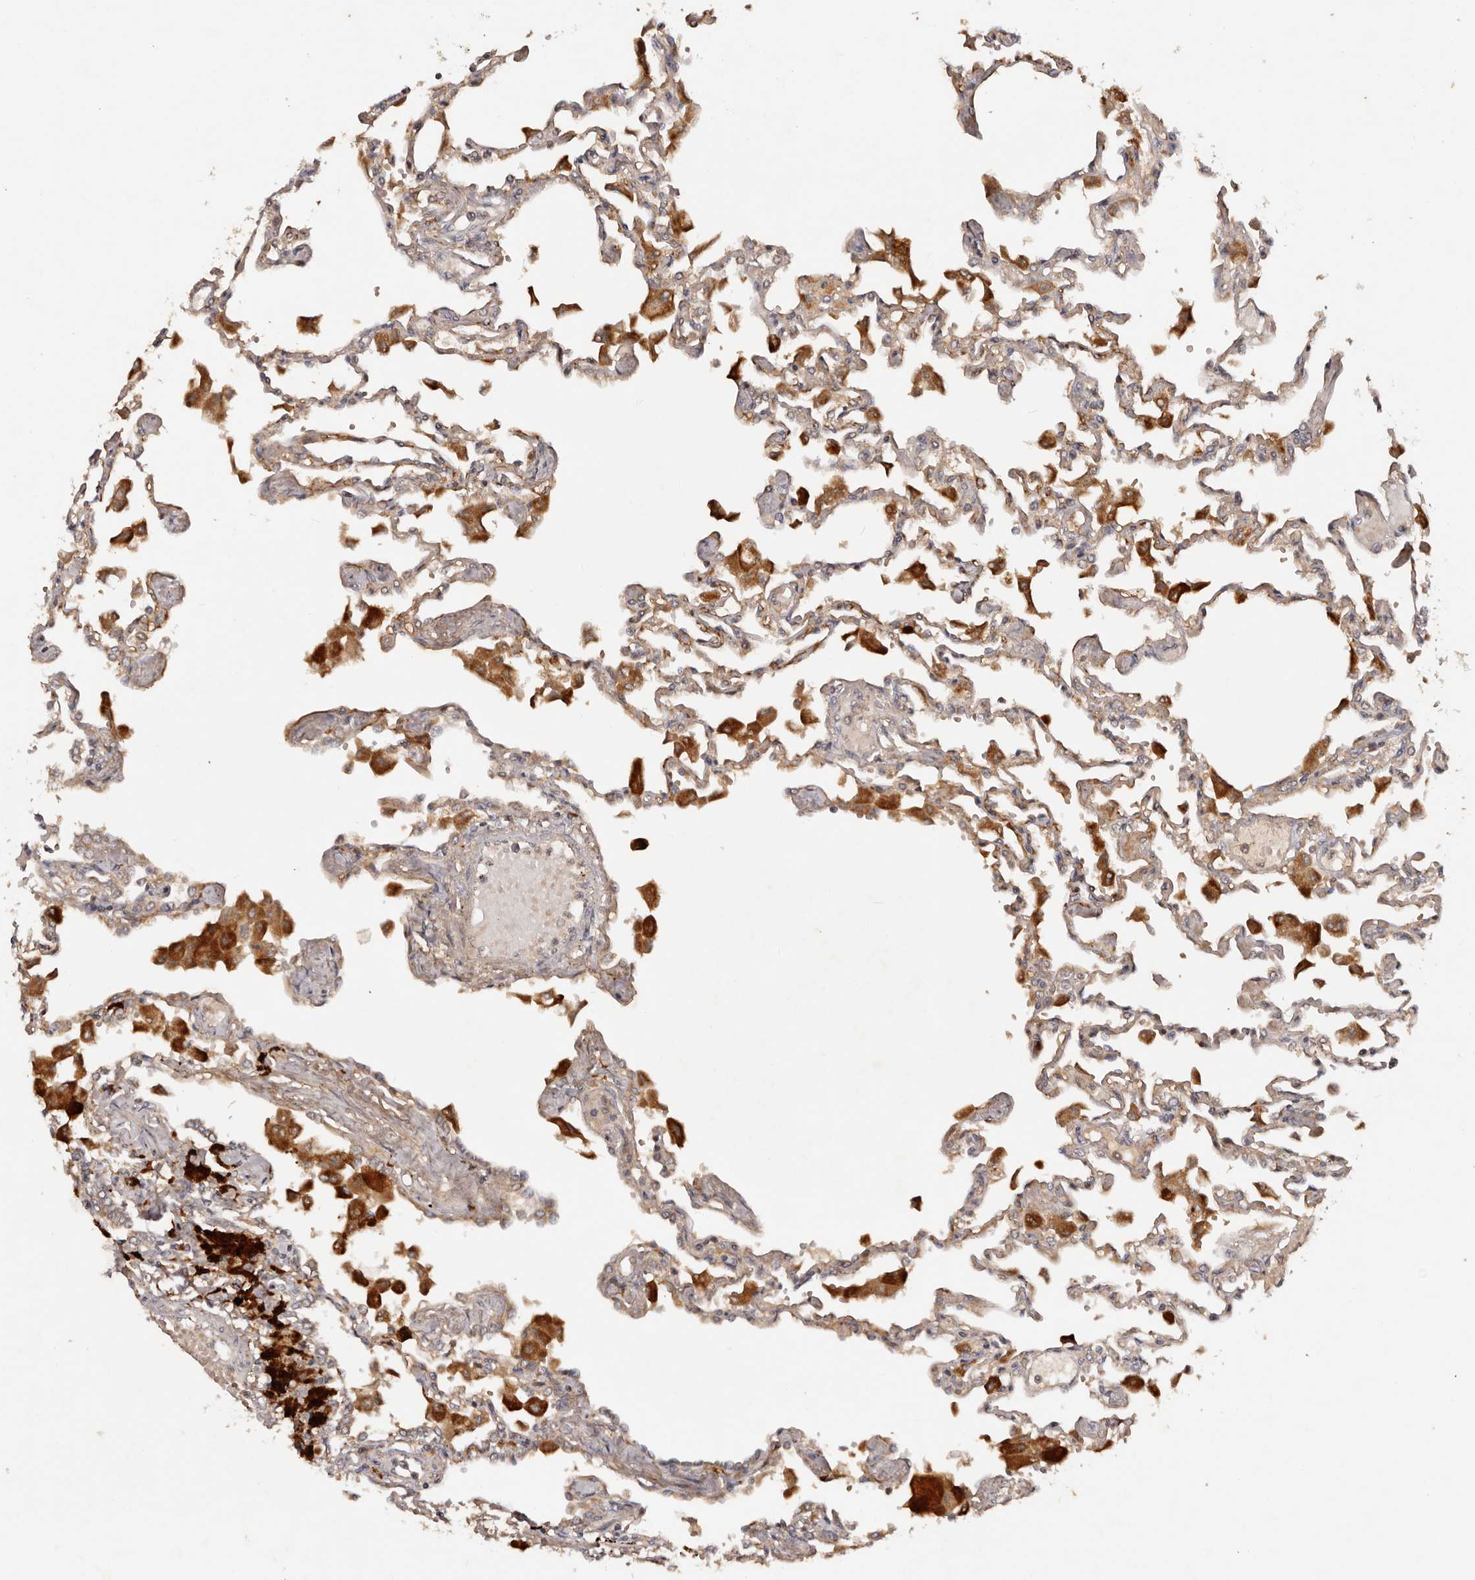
{"staining": {"intensity": "weak", "quantity": "25%-75%", "location": "cytoplasmic/membranous"}, "tissue": "lung", "cell_type": "Alveolar cells", "image_type": "normal", "snomed": [{"axis": "morphology", "description": "Normal tissue, NOS"}, {"axis": "topography", "description": "Bronchus"}, {"axis": "topography", "description": "Lung"}], "caption": "Immunohistochemistry (IHC) of unremarkable human lung exhibits low levels of weak cytoplasmic/membranous positivity in approximately 25%-75% of alveolar cells.", "gene": "PKIB", "patient": {"sex": "female", "age": 49}}